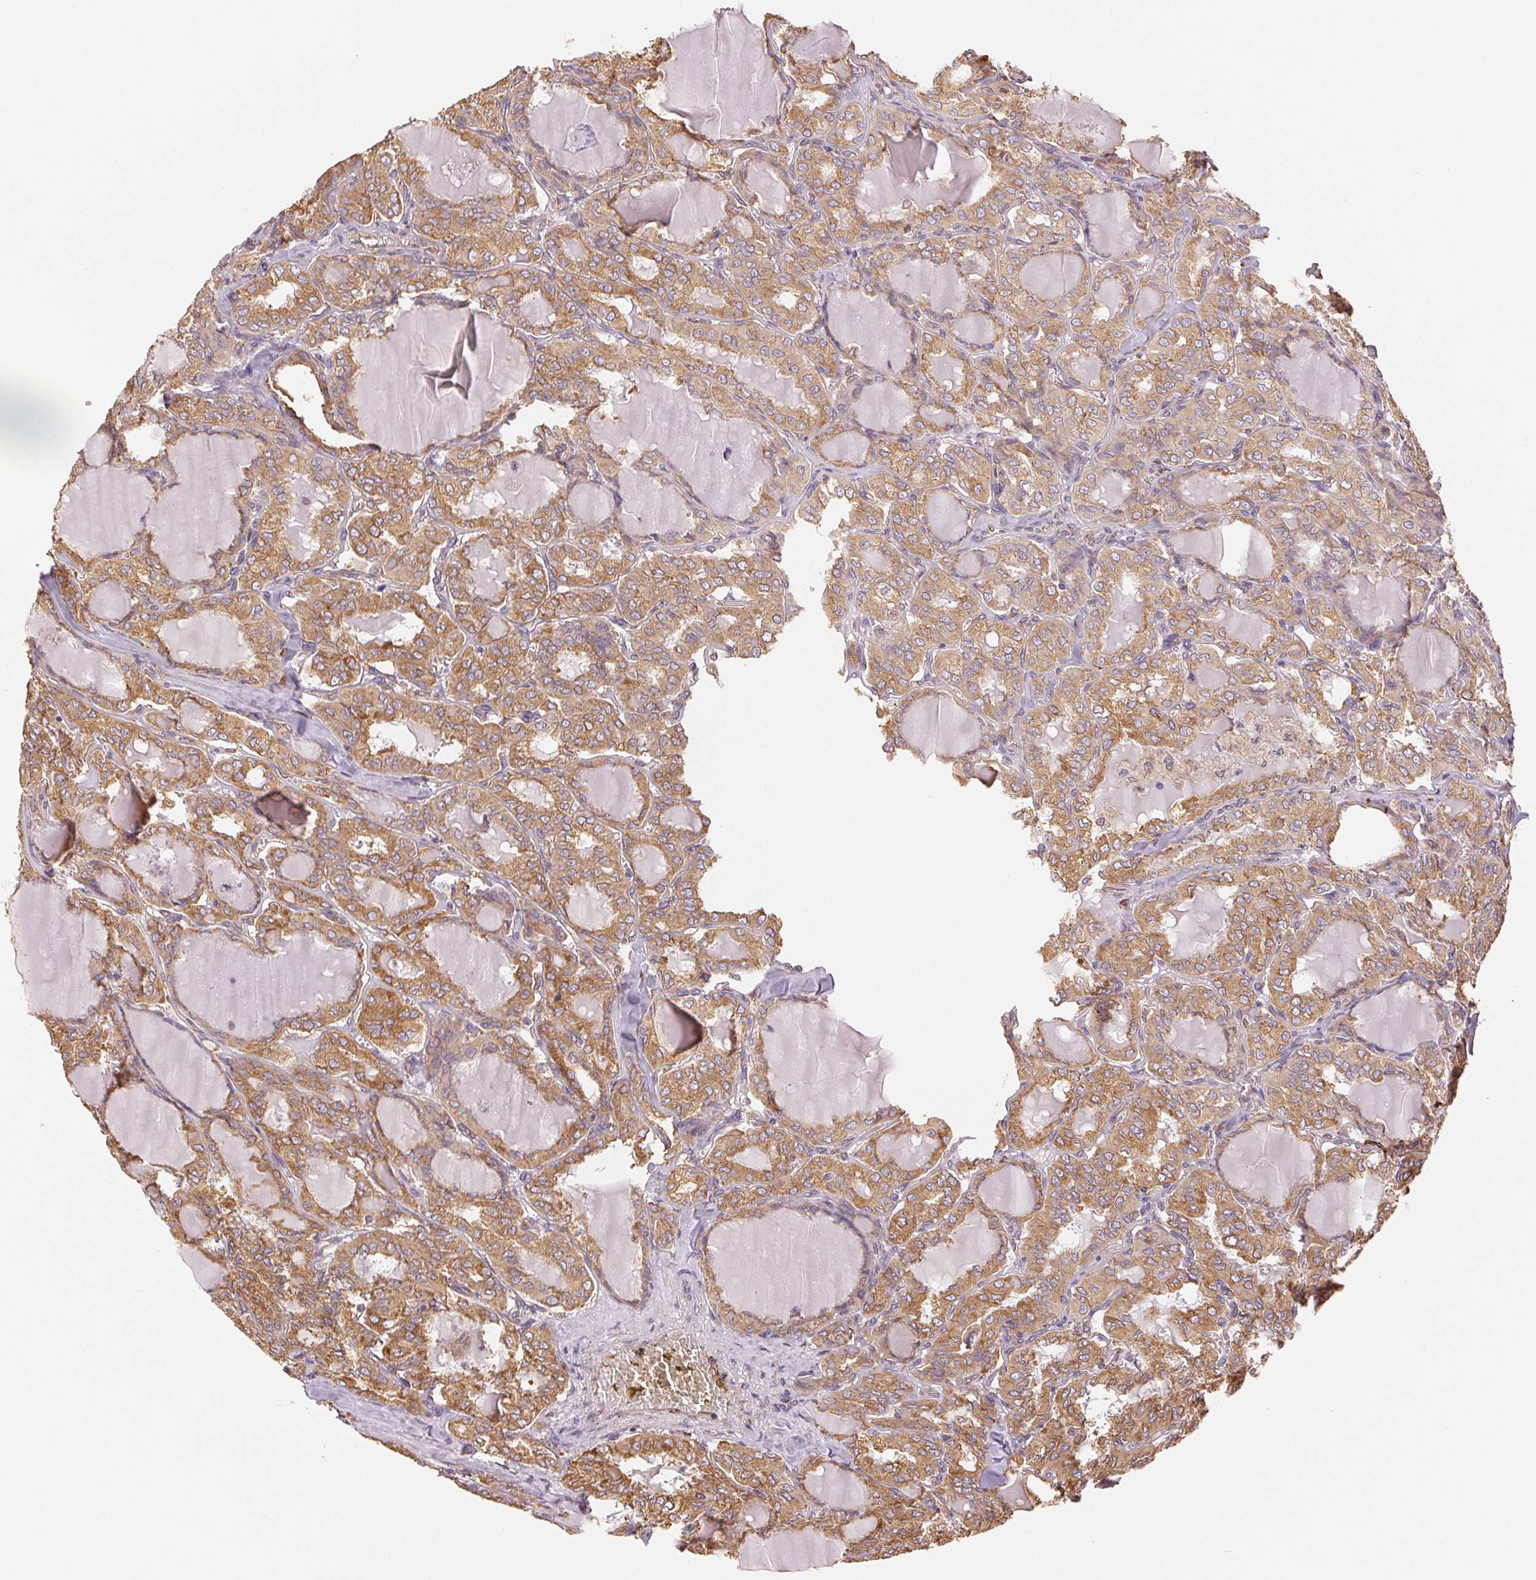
{"staining": {"intensity": "moderate", "quantity": ">75%", "location": "cytoplasmic/membranous"}, "tissue": "thyroid cancer", "cell_type": "Tumor cells", "image_type": "cancer", "snomed": [{"axis": "morphology", "description": "Papillary adenocarcinoma, NOS"}, {"axis": "topography", "description": "Thyroid gland"}], "caption": "This is a photomicrograph of immunohistochemistry (IHC) staining of thyroid cancer, which shows moderate staining in the cytoplasmic/membranous of tumor cells.", "gene": "RCN3", "patient": {"sex": "male", "age": 20}}